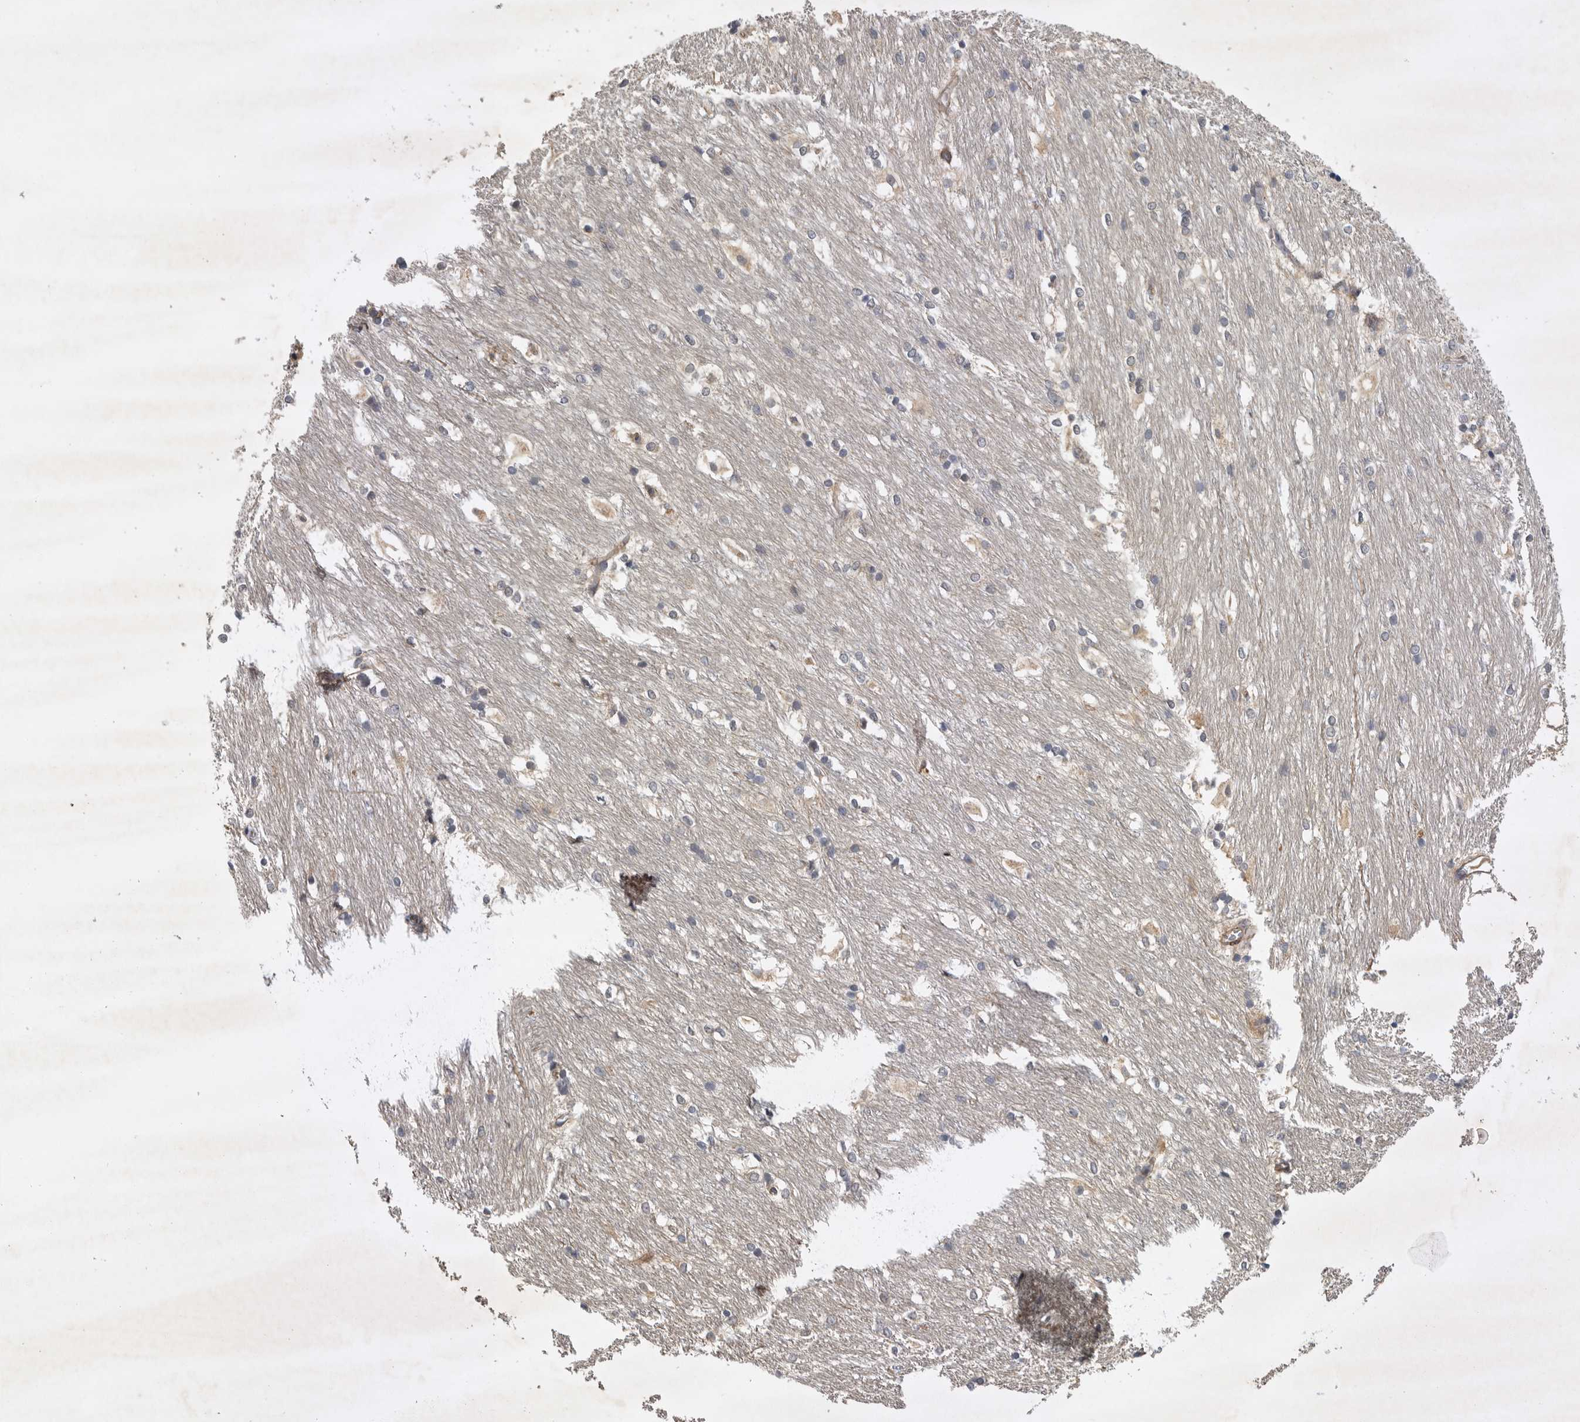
{"staining": {"intensity": "strong", "quantity": "<25%", "location": "cytoplasmic/membranous"}, "tissue": "caudate", "cell_type": "Glial cells", "image_type": "normal", "snomed": [{"axis": "morphology", "description": "Normal tissue, NOS"}, {"axis": "topography", "description": "Lateral ventricle wall"}], "caption": "A high-resolution histopathology image shows immunohistochemistry staining of normal caudate, which displays strong cytoplasmic/membranous positivity in approximately <25% of glial cells. (brown staining indicates protein expression, while blue staining denotes nuclei).", "gene": "ANKFY1", "patient": {"sex": "female", "age": 19}}